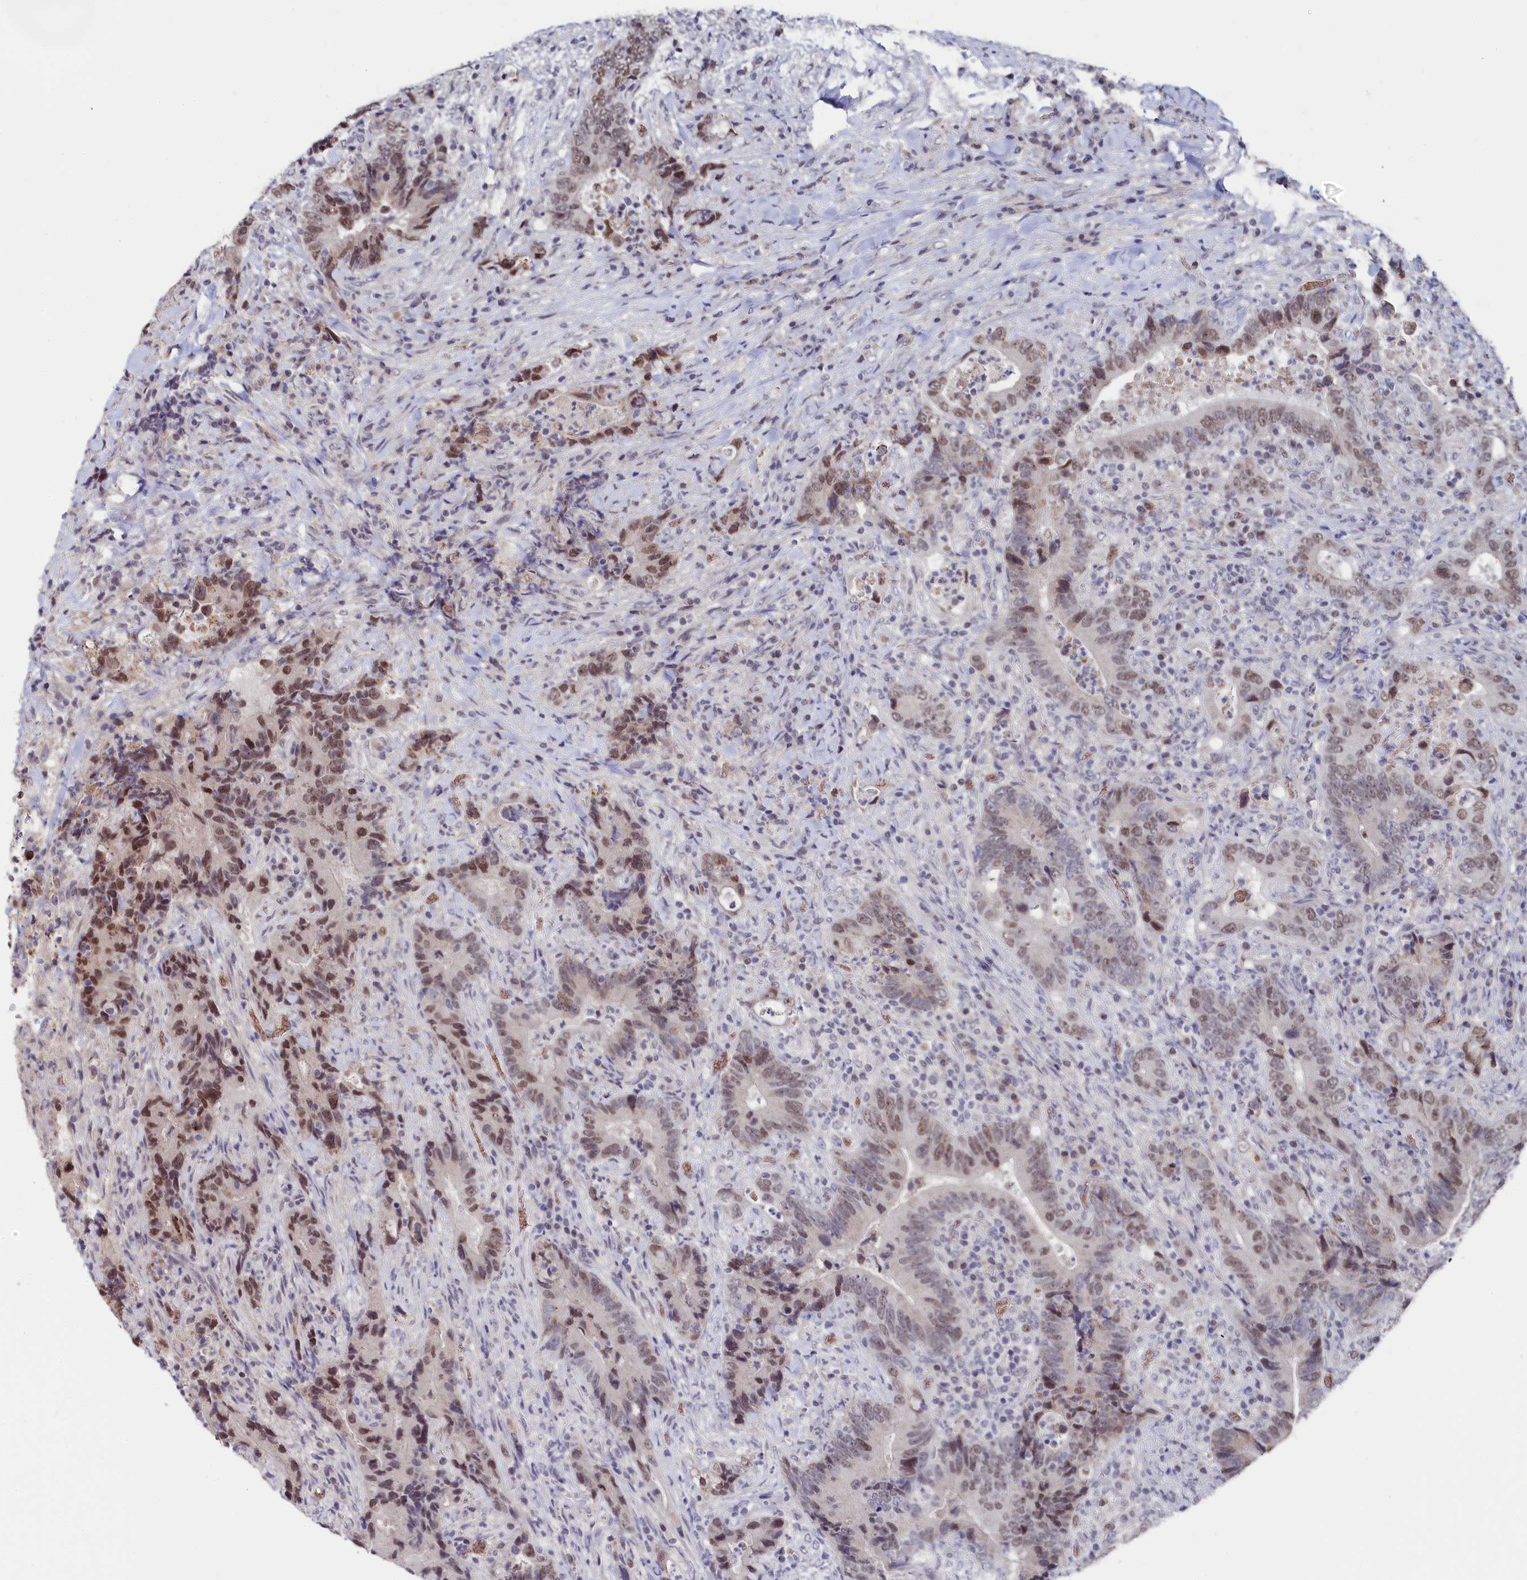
{"staining": {"intensity": "moderate", "quantity": "25%-75%", "location": "nuclear"}, "tissue": "colorectal cancer", "cell_type": "Tumor cells", "image_type": "cancer", "snomed": [{"axis": "morphology", "description": "Adenocarcinoma, NOS"}, {"axis": "topography", "description": "Colon"}], "caption": "An image showing moderate nuclear positivity in about 25%-75% of tumor cells in adenocarcinoma (colorectal), as visualized by brown immunohistochemical staining.", "gene": "TIGD4", "patient": {"sex": "female", "age": 75}}